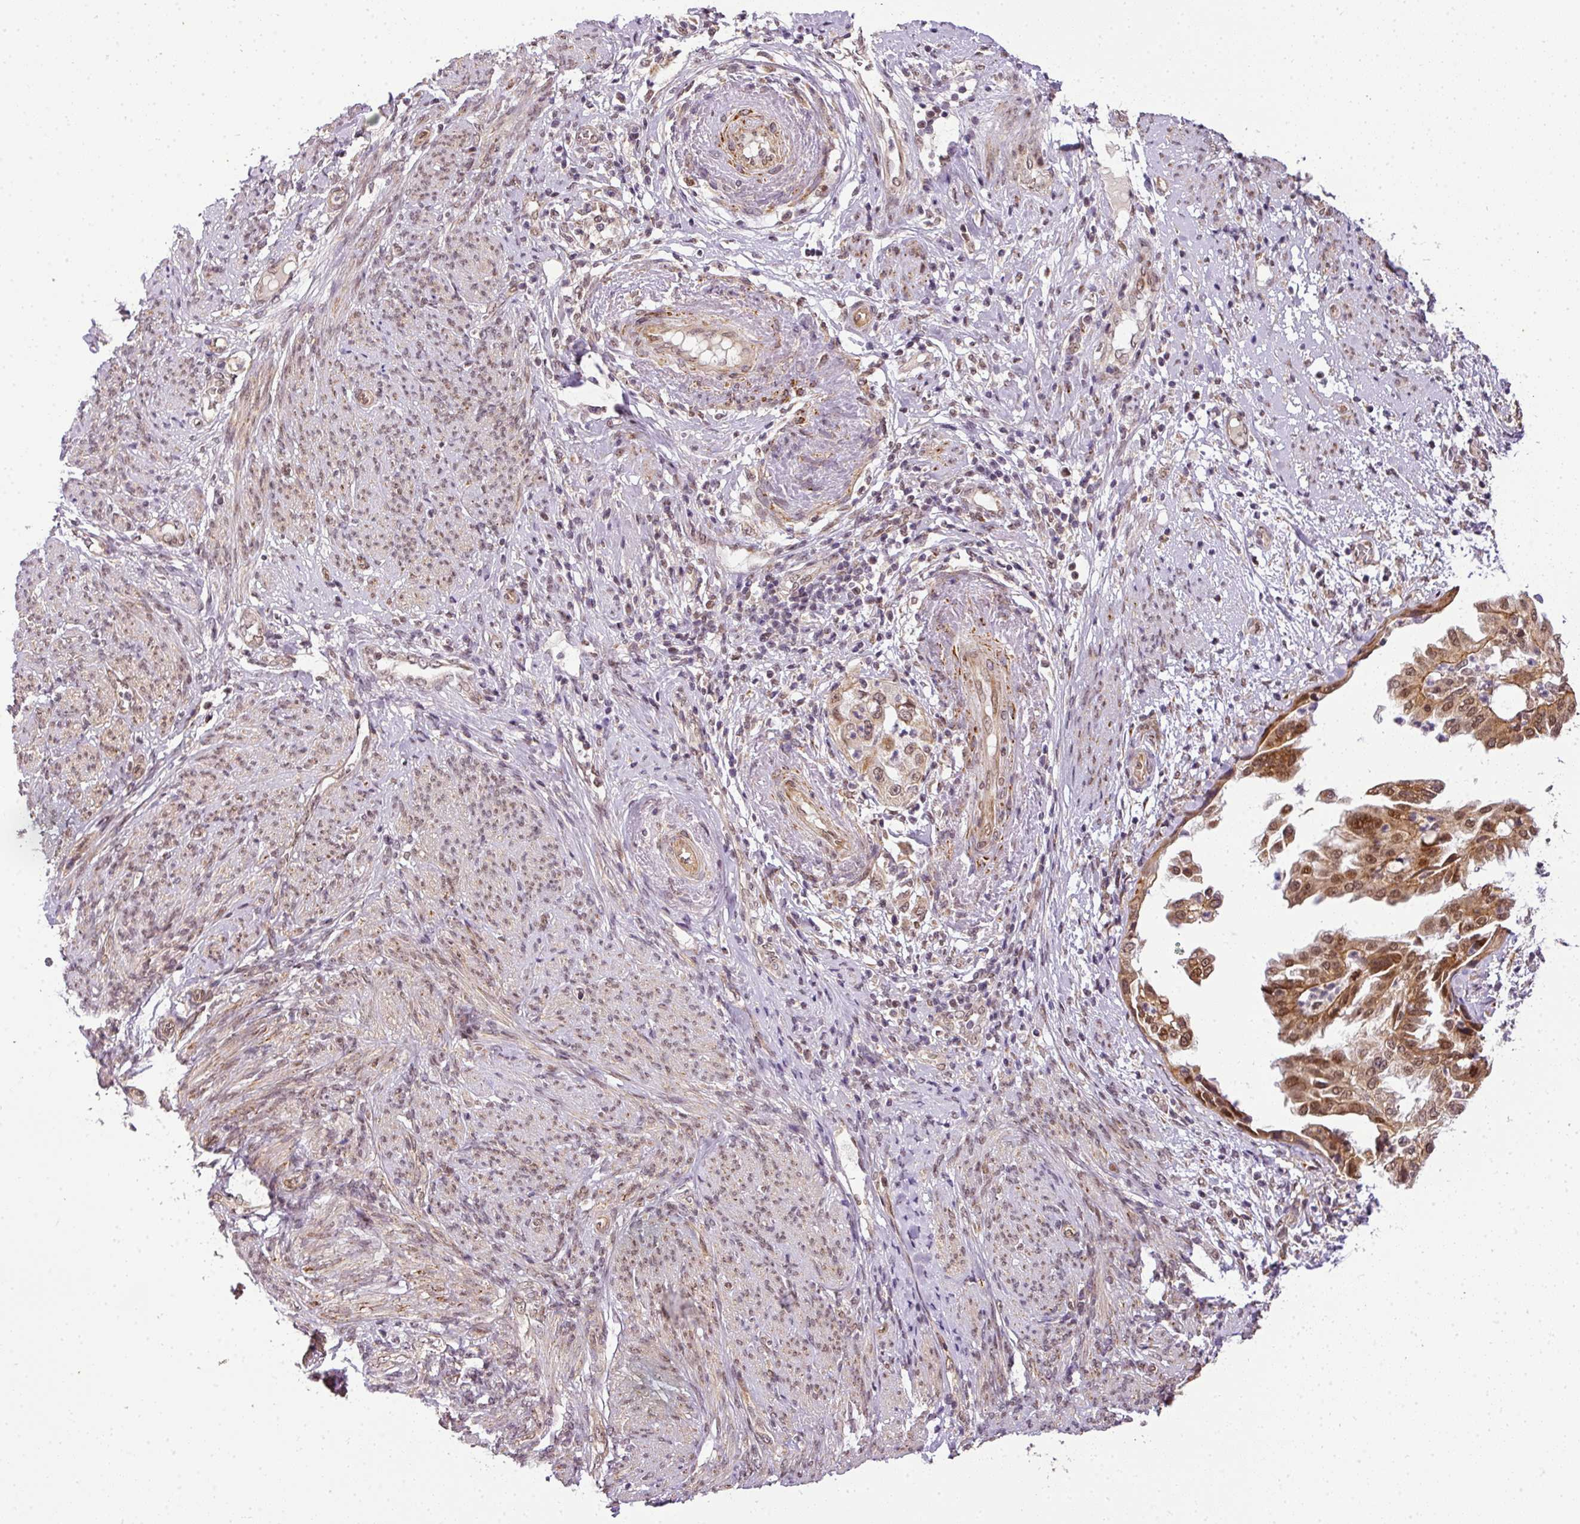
{"staining": {"intensity": "moderate", "quantity": ">75%", "location": "cytoplasmic/membranous,nuclear"}, "tissue": "endometrial cancer", "cell_type": "Tumor cells", "image_type": "cancer", "snomed": [{"axis": "morphology", "description": "Adenocarcinoma, NOS"}, {"axis": "topography", "description": "Endometrium"}], "caption": "A micrograph showing moderate cytoplasmic/membranous and nuclear positivity in approximately >75% of tumor cells in endometrial adenocarcinoma, as visualized by brown immunohistochemical staining.", "gene": "C1orf226", "patient": {"sex": "female", "age": 85}}